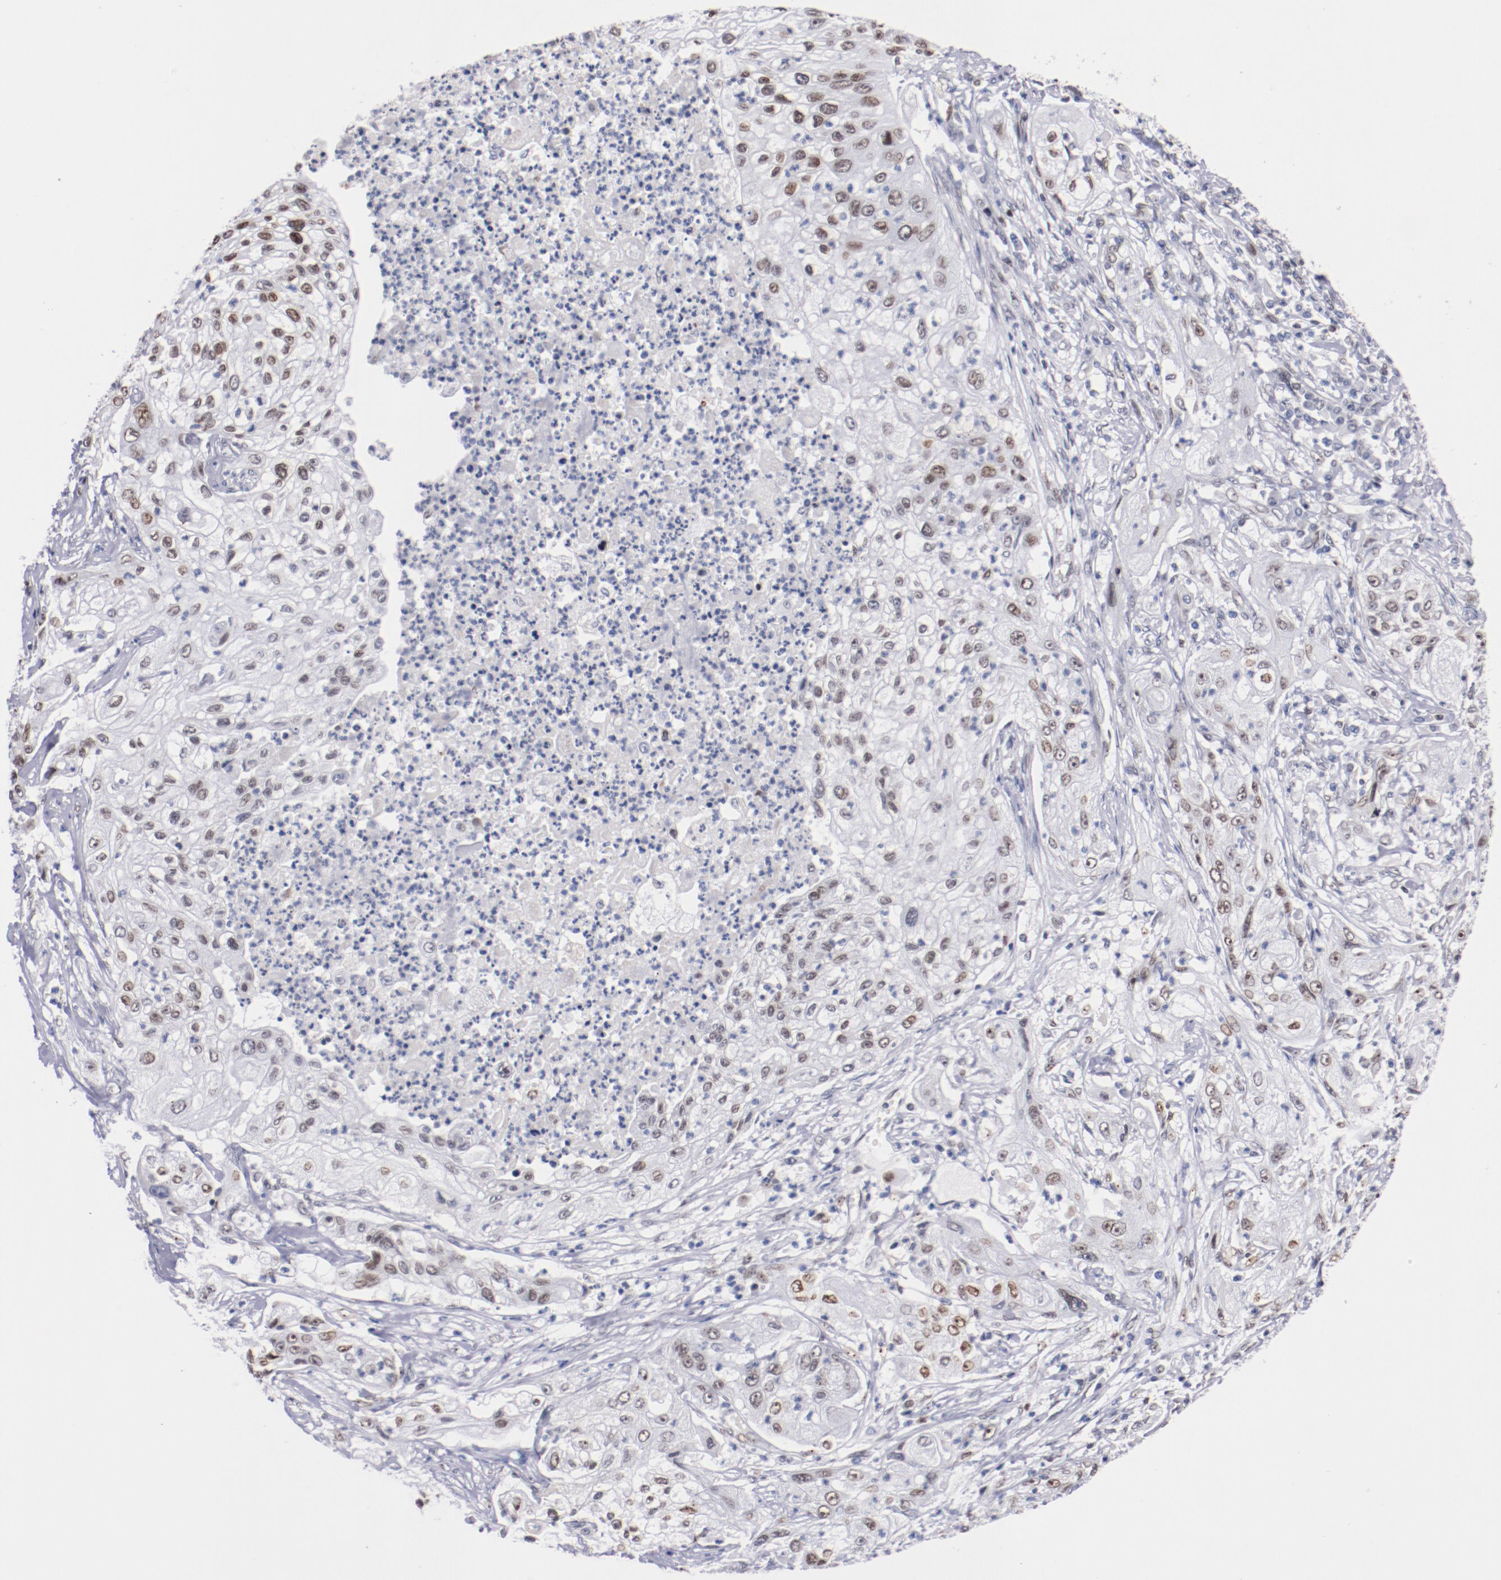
{"staining": {"intensity": "weak", "quantity": "25%-75%", "location": "nuclear"}, "tissue": "lung cancer", "cell_type": "Tumor cells", "image_type": "cancer", "snomed": [{"axis": "morphology", "description": "Inflammation, NOS"}, {"axis": "morphology", "description": "Squamous cell carcinoma, NOS"}, {"axis": "topography", "description": "Lymph node"}, {"axis": "topography", "description": "Soft tissue"}, {"axis": "topography", "description": "Lung"}], "caption": "Weak nuclear staining for a protein is appreciated in about 25%-75% of tumor cells of lung cancer (squamous cell carcinoma) using immunohistochemistry (IHC).", "gene": "IFI16", "patient": {"sex": "male", "age": 66}}